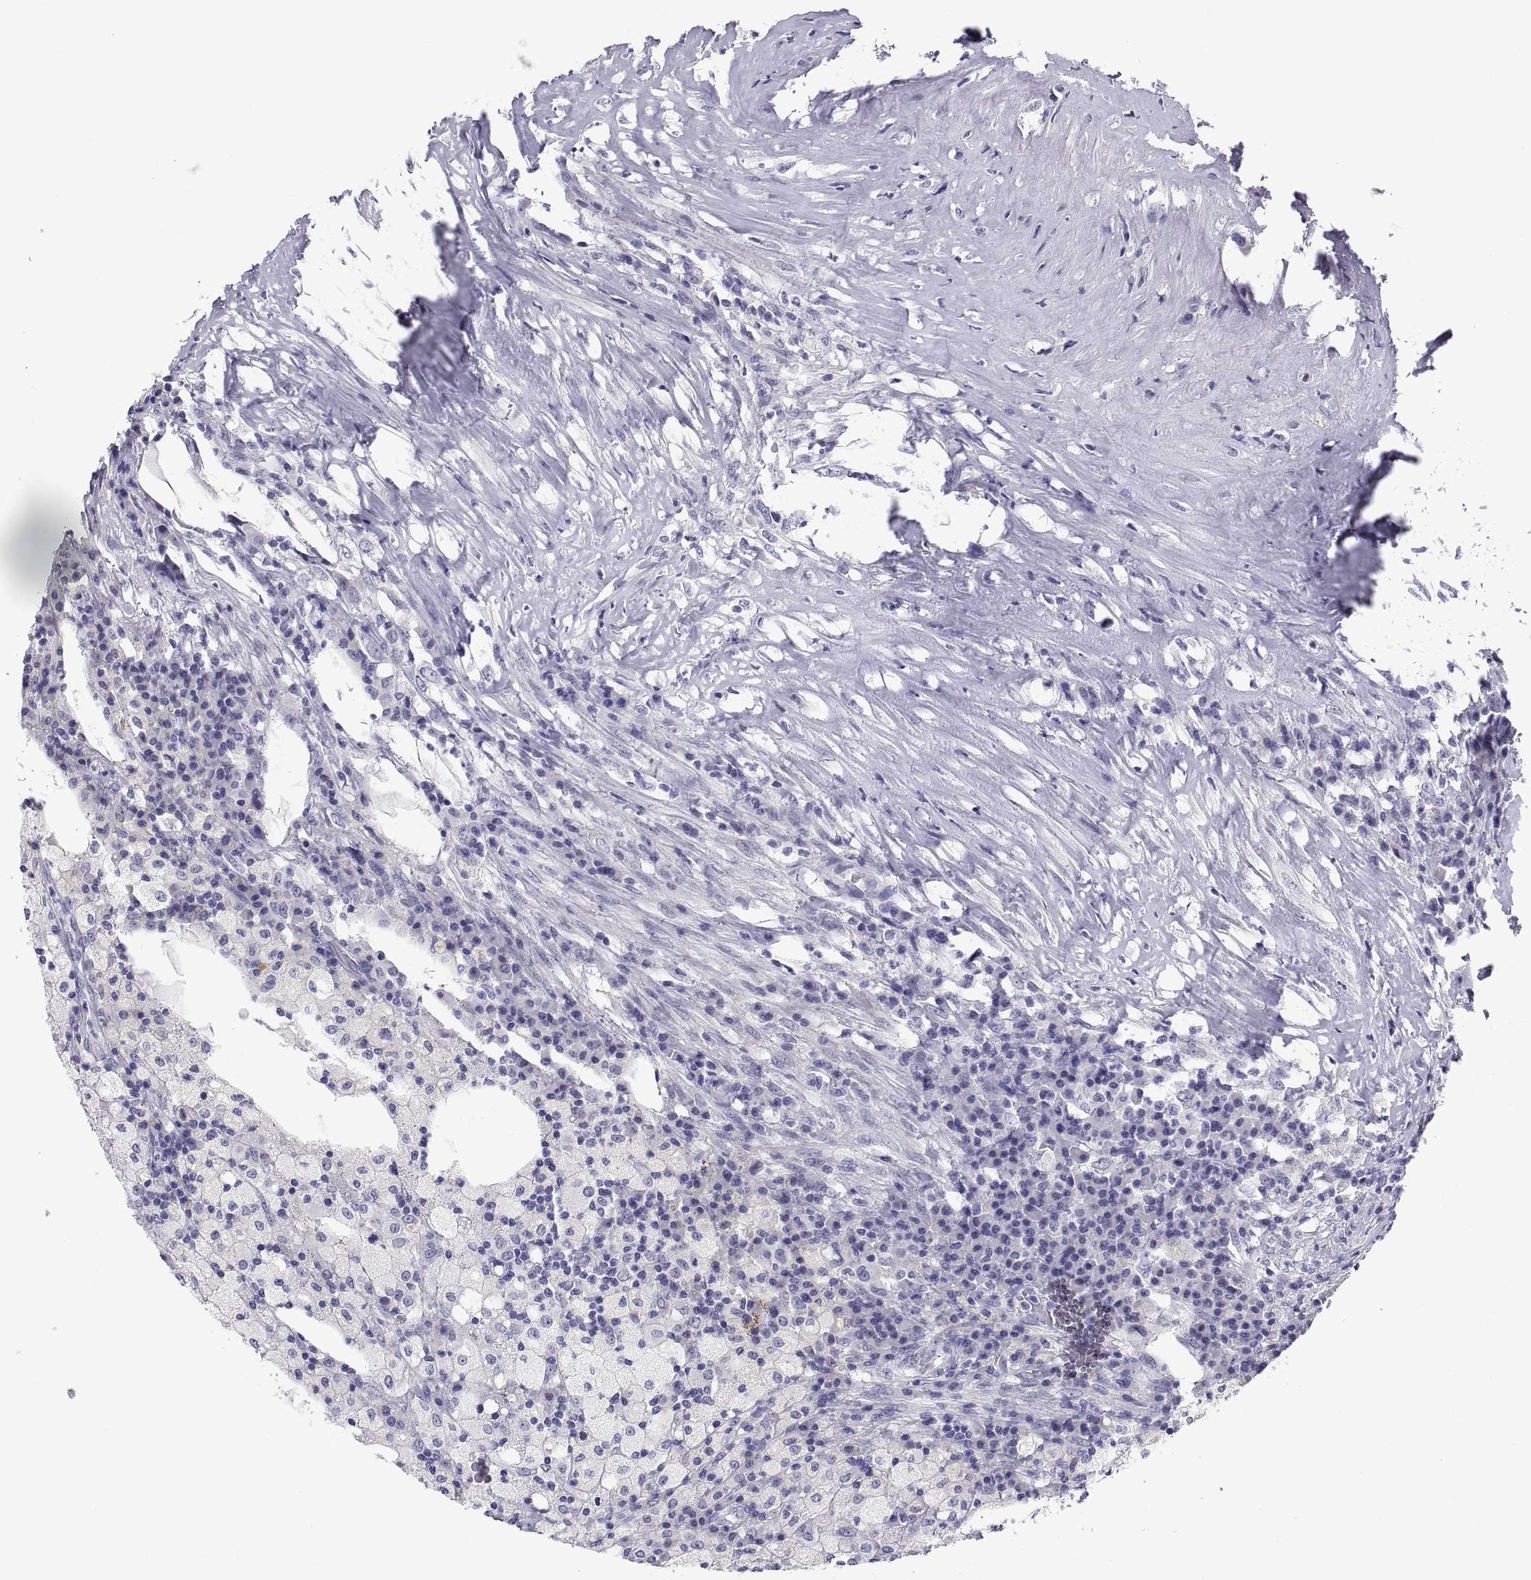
{"staining": {"intensity": "negative", "quantity": "none", "location": "none"}, "tissue": "testis cancer", "cell_type": "Tumor cells", "image_type": "cancer", "snomed": [{"axis": "morphology", "description": "Necrosis, NOS"}, {"axis": "morphology", "description": "Carcinoma, Embryonal, NOS"}, {"axis": "topography", "description": "Testis"}], "caption": "High power microscopy histopathology image of an IHC histopathology image of embryonal carcinoma (testis), revealing no significant staining in tumor cells.", "gene": "FAM170A", "patient": {"sex": "male", "age": 19}}